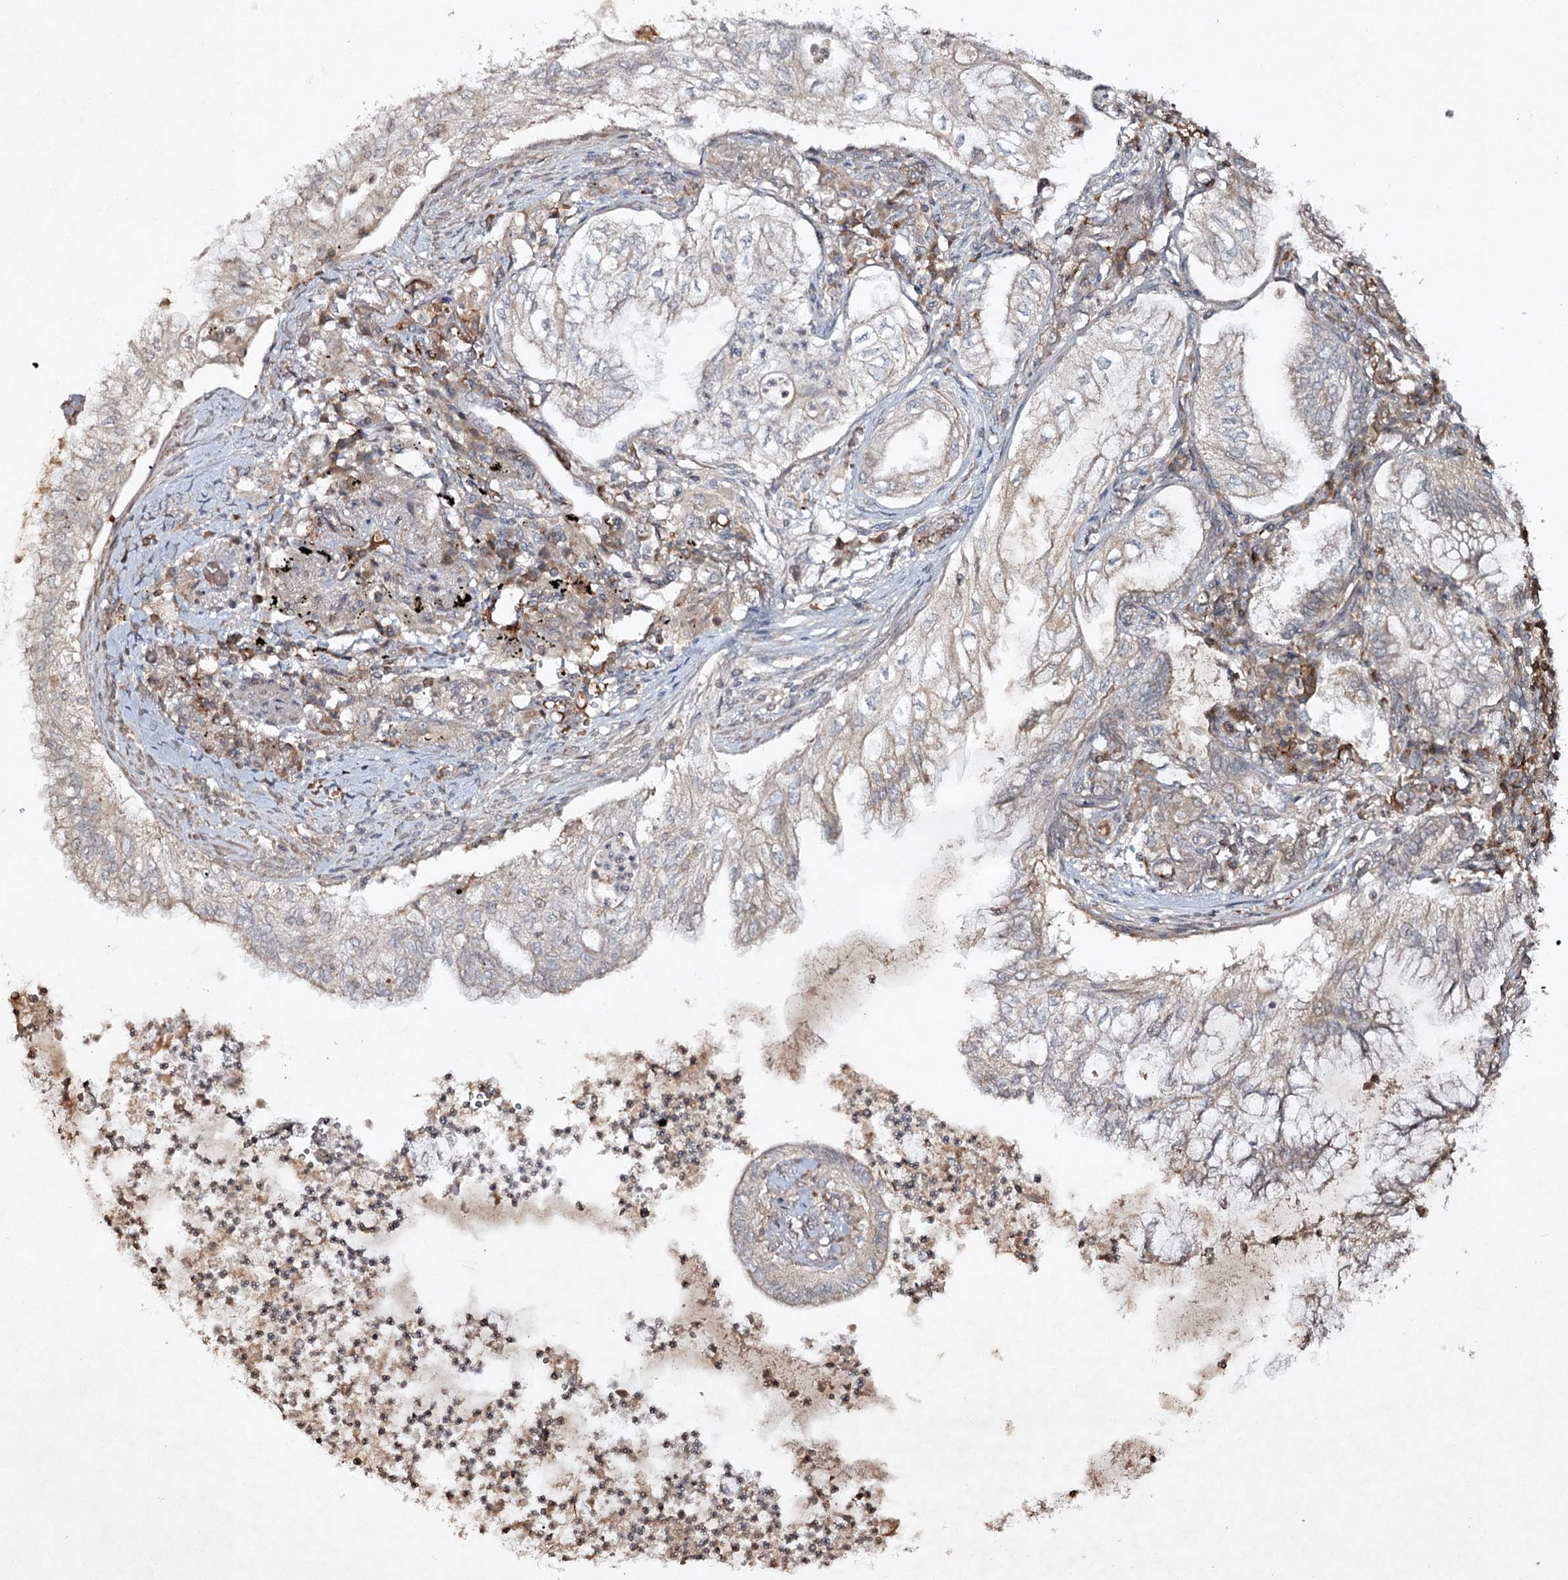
{"staining": {"intensity": "negative", "quantity": "none", "location": "none"}, "tissue": "lung cancer", "cell_type": "Tumor cells", "image_type": "cancer", "snomed": [{"axis": "morphology", "description": "Adenocarcinoma, NOS"}, {"axis": "topography", "description": "Lung"}], "caption": "Immunohistochemistry image of human adenocarcinoma (lung) stained for a protein (brown), which shows no staining in tumor cells.", "gene": "CYP2B6", "patient": {"sex": "female", "age": 70}}